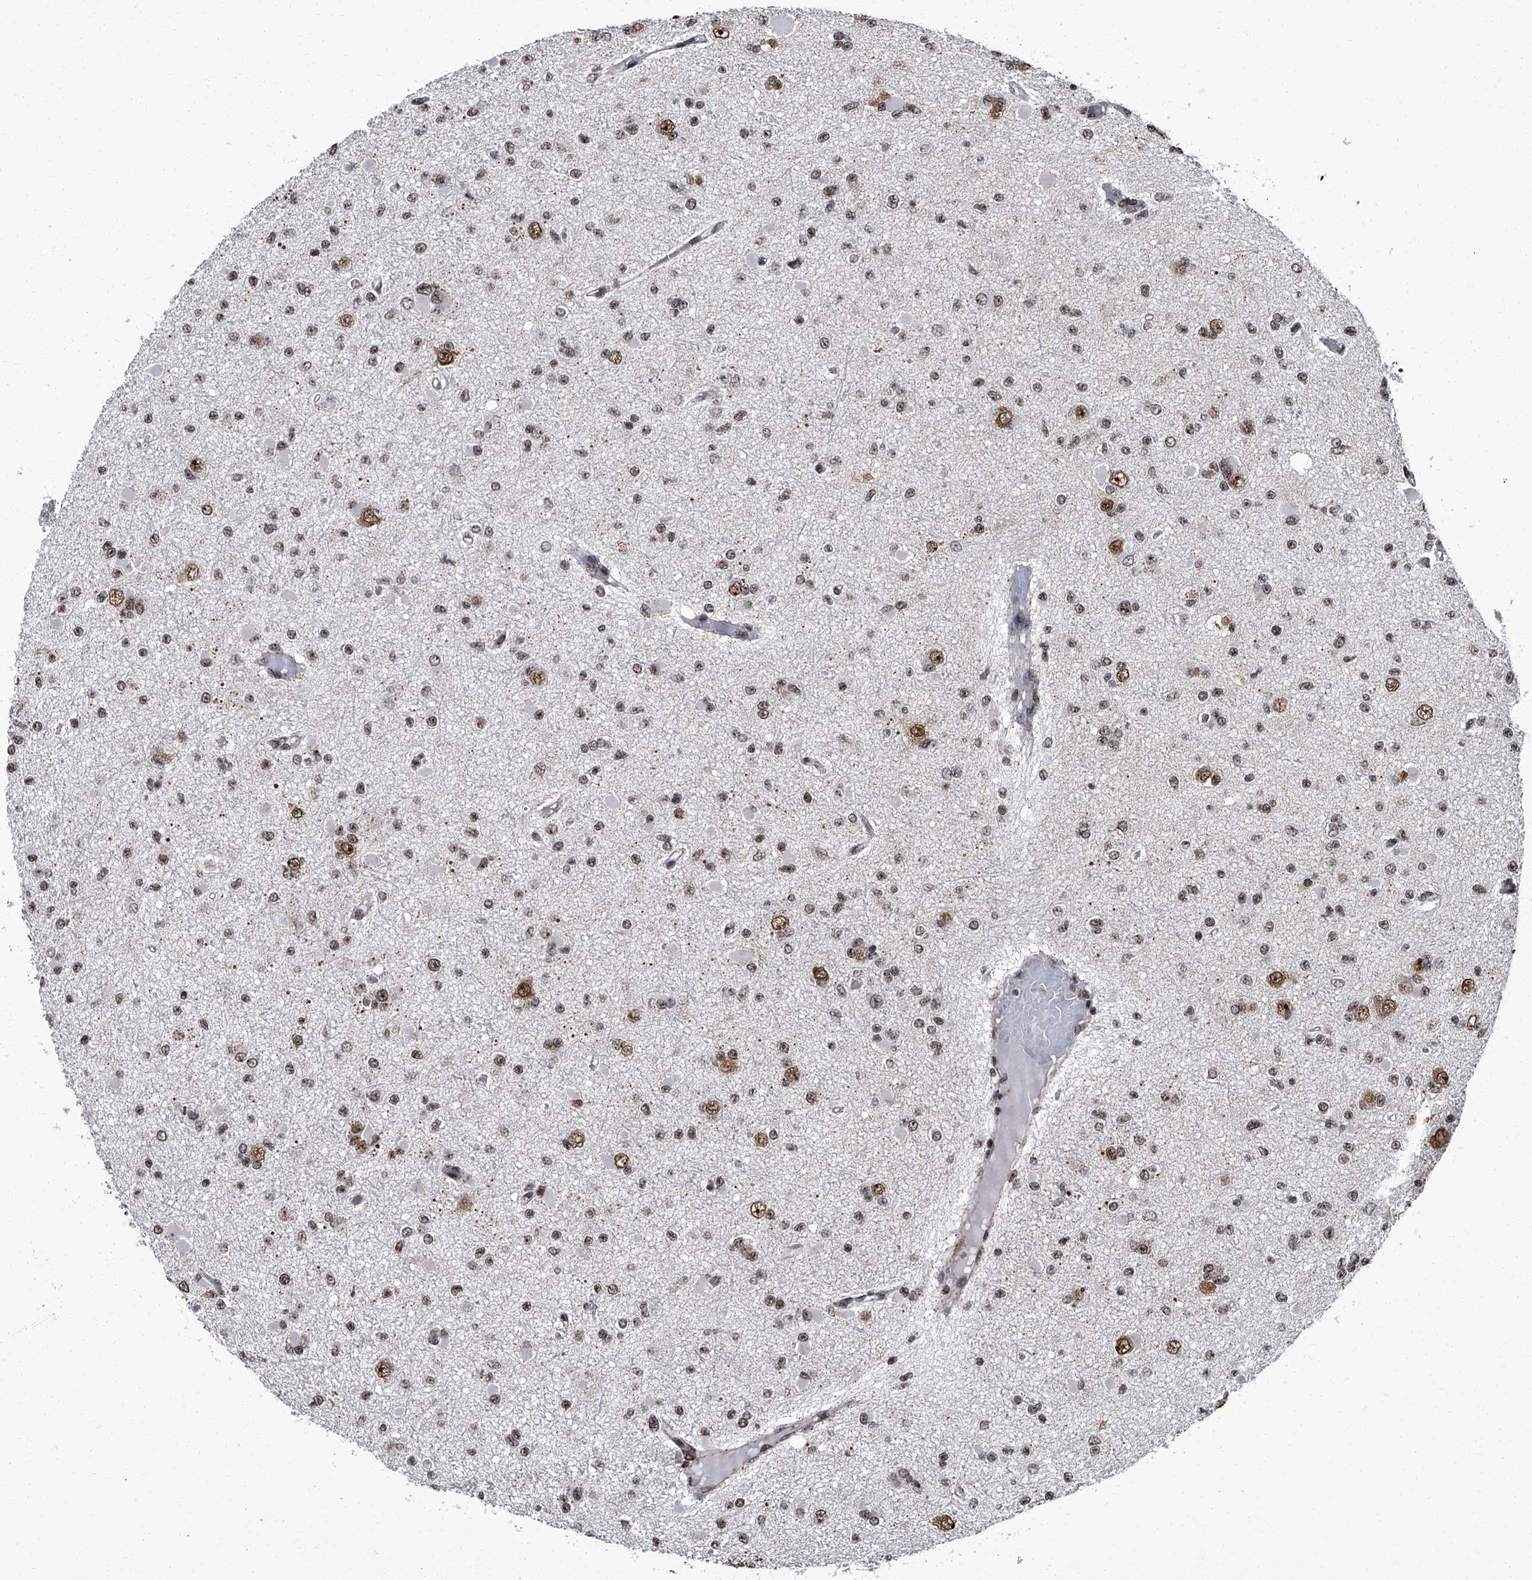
{"staining": {"intensity": "moderate", "quantity": "<25%", "location": "cytoplasmic/membranous,nuclear"}, "tissue": "glioma", "cell_type": "Tumor cells", "image_type": "cancer", "snomed": [{"axis": "morphology", "description": "Glioma, malignant, Low grade"}, {"axis": "topography", "description": "Brain"}], "caption": "Tumor cells demonstrate low levels of moderate cytoplasmic/membranous and nuclear expression in about <25% of cells in malignant low-grade glioma. Nuclei are stained in blue.", "gene": "ZNF518B", "patient": {"sex": "female", "age": 22}}